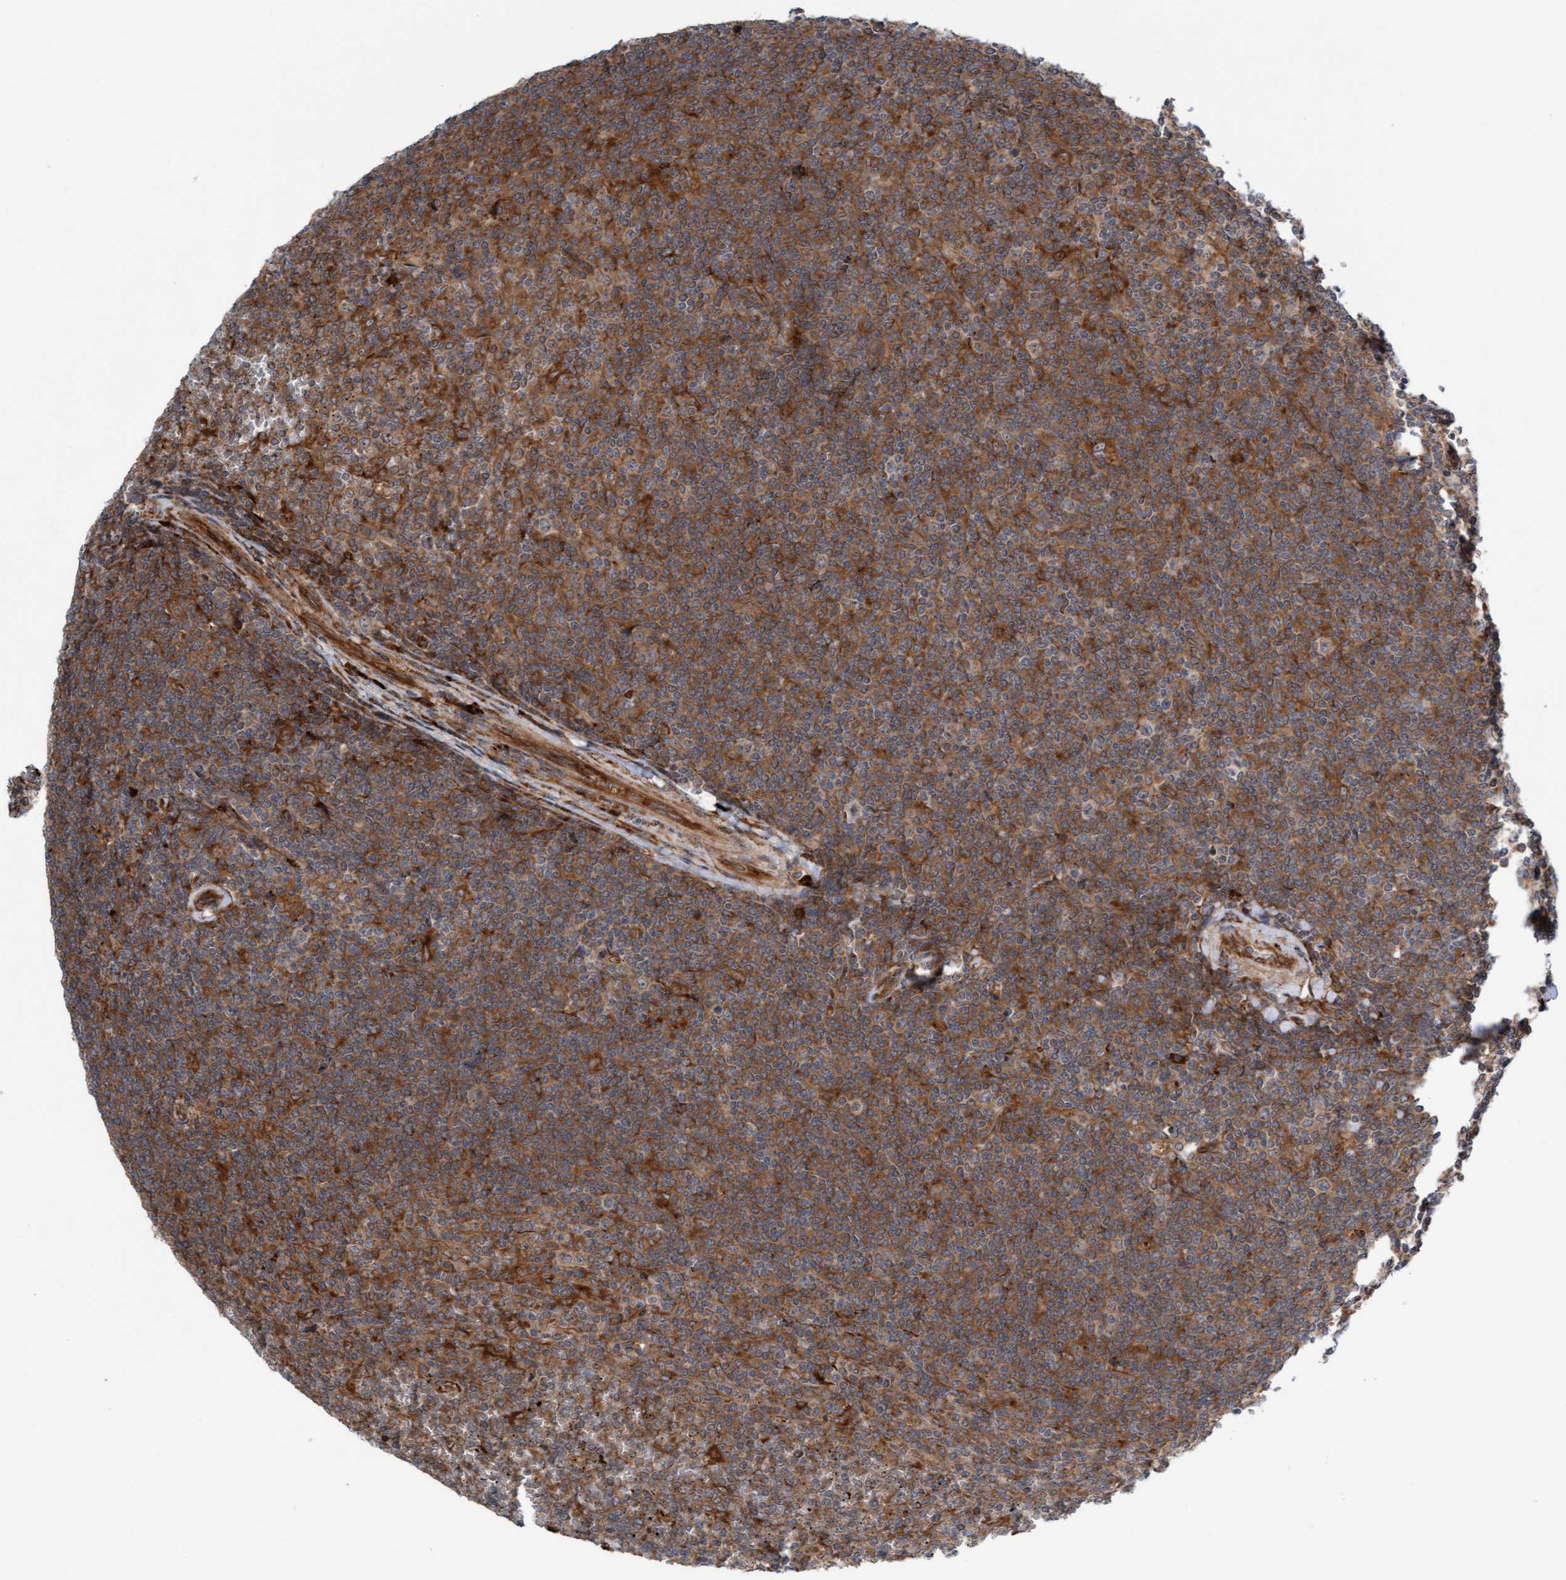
{"staining": {"intensity": "moderate", "quantity": "25%-75%", "location": "cytoplasmic/membranous"}, "tissue": "lymphoma", "cell_type": "Tumor cells", "image_type": "cancer", "snomed": [{"axis": "morphology", "description": "Malignant lymphoma, non-Hodgkin's type, Low grade"}, {"axis": "topography", "description": "Spleen"}], "caption": "Immunohistochemistry (IHC) (DAB (3,3'-diaminobenzidine)) staining of human lymphoma demonstrates moderate cytoplasmic/membranous protein expression in approximately 25%-75% of tumor cells.", "gene": "KIAA0753", "patient": {"sex": "female", "age": 19}}